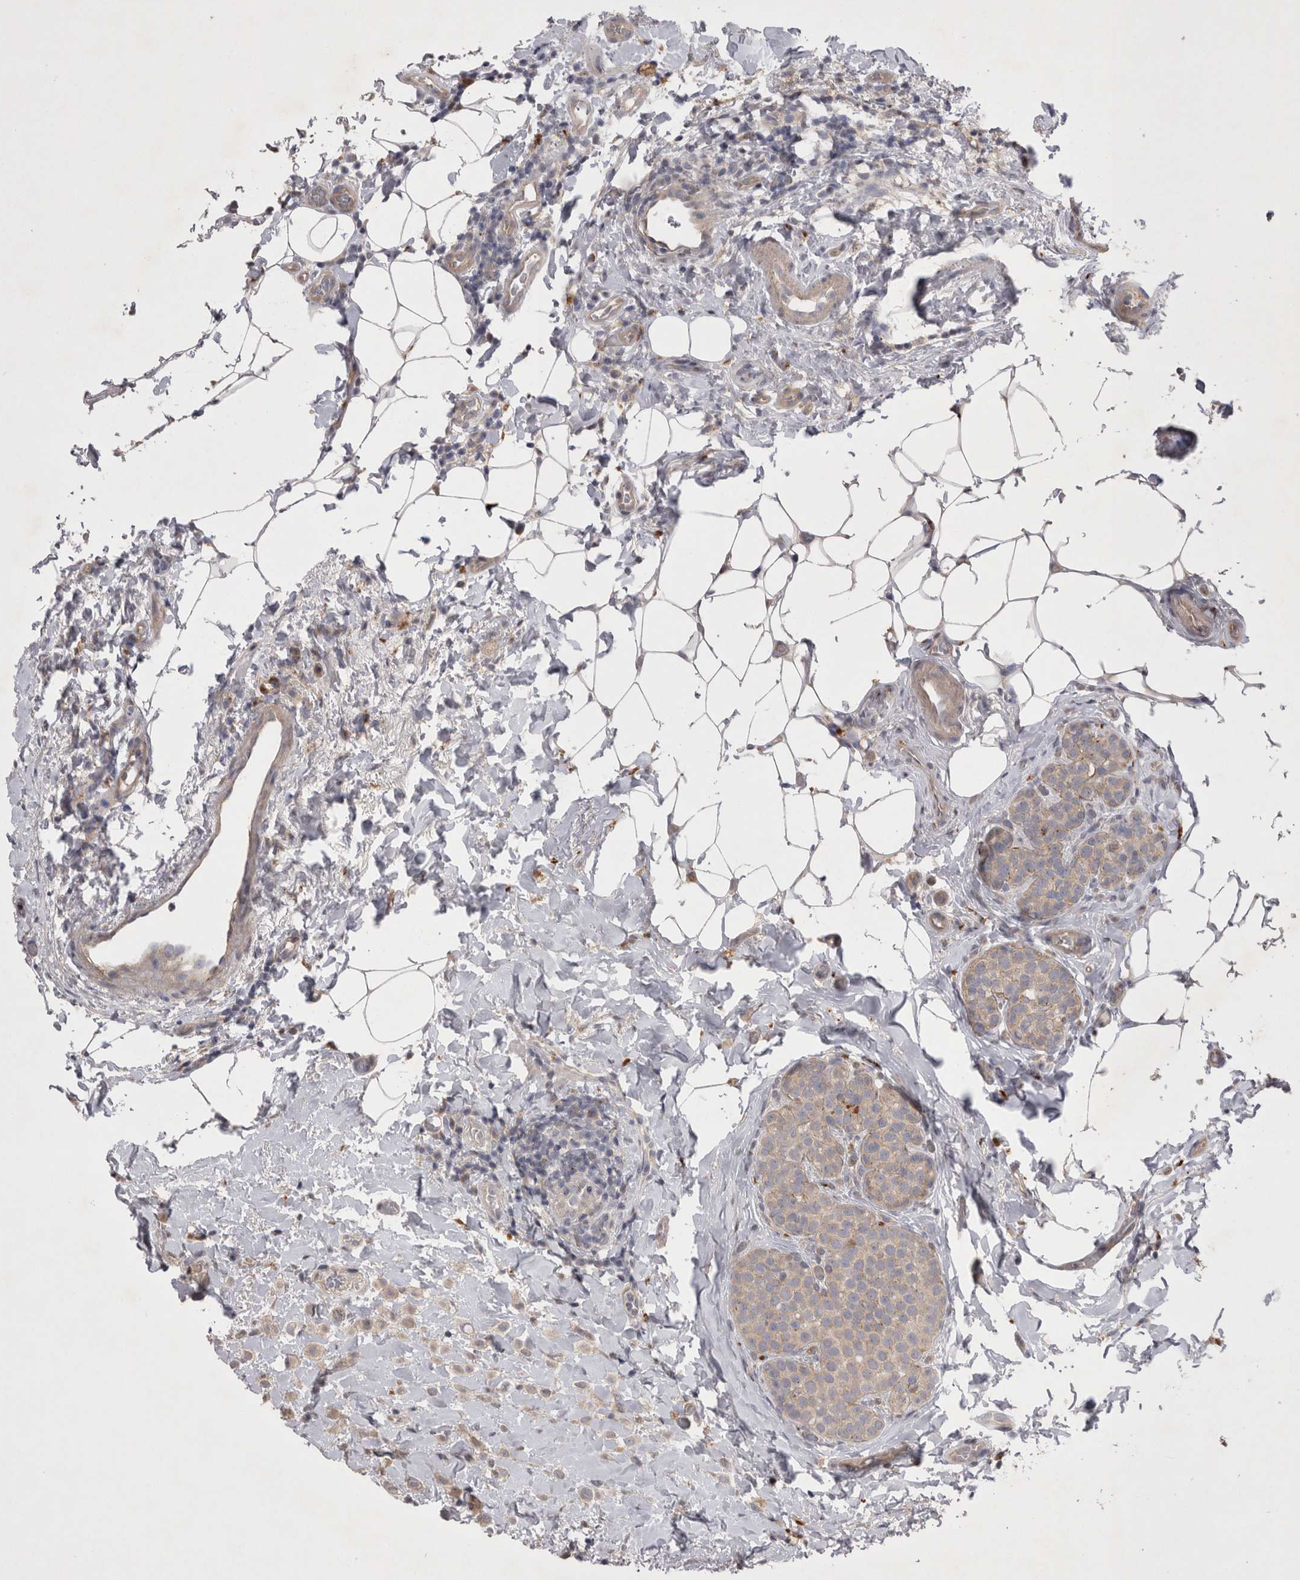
{"staining": {"intensity": "weak", "quantity": ">75%", "location": "cytoplasmic/membranous"}, "tissue": "breast cancer", "cell_type": "Tumor cells", "image_type": "cancer", "snomed": [{"axis": "morphology", "description": "Lobular carcinoma"}, {"axis": "topography", "description": "Breast"}], "caption": "Tumor cells demonstrate low levels of weak cytoplasmic/membranous staining in about >75% of cells in breast cancer (lobular carcinoma).", "gene": "CTBS", "patient": {"sex": "female", "age": 50}}